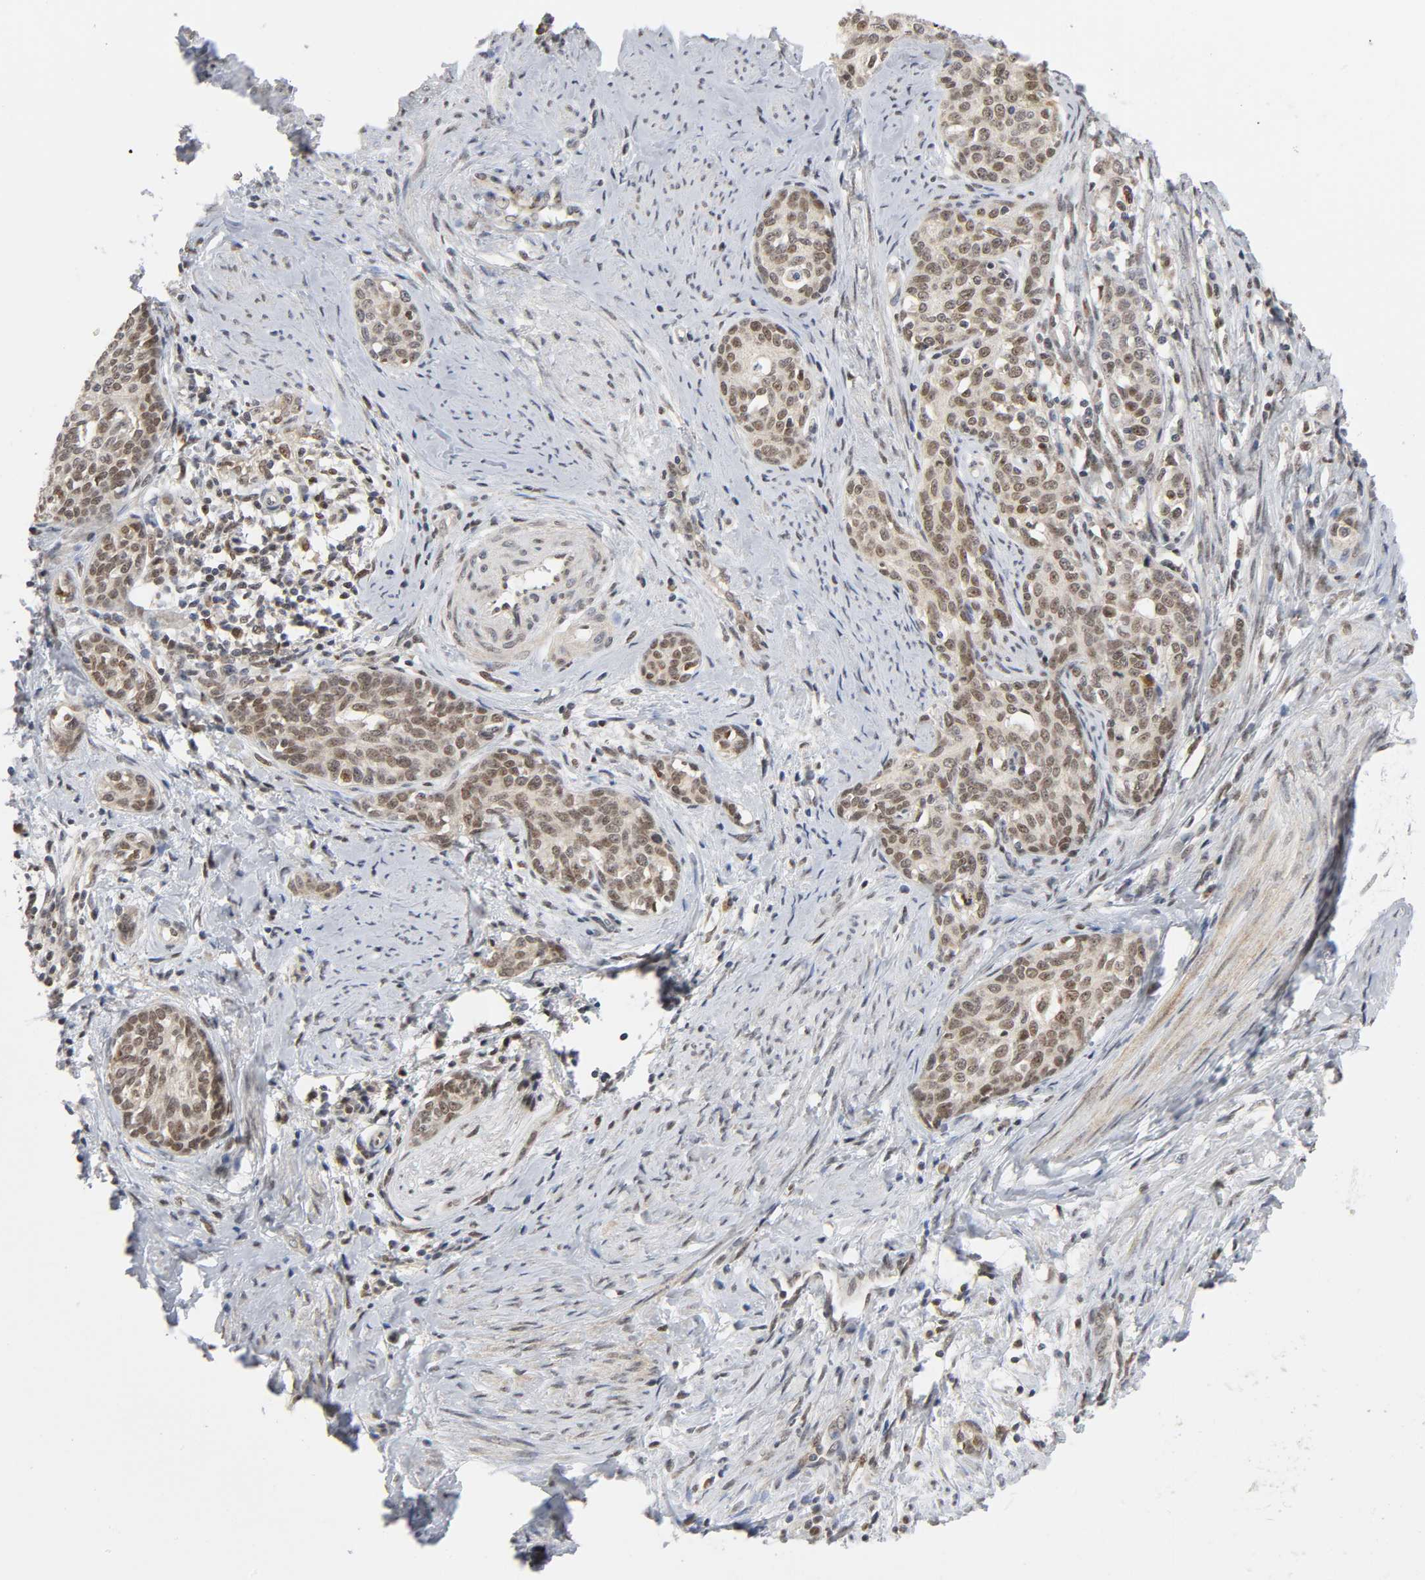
{"staining": {"intensity": "moderate", "quantity": "25%-75%", "location": "cytoplasmic/membranous,nuclear"}, "tissue": "cervical cancer", "cell_type": "Tumor cells", "image_type": "cancer", "snomed": [{"axis": "morphology", "description": "Squamous cell carcinoma, NOS"}, {"axis": "morphology", "description": "Adenocarcinoma, NOS"}, {"axis": "topography", "description": "Cervix"}], "caption": "A photomicrograph showing moderate cytoplasmic/membranous and nuclear expression in approximately 25%-75% of tumor cells in cervical cancer, as visualized by brown immunohistochemical staining.", "gene": "KAT2B", "patient": {"sex": "female", "age": 52}}